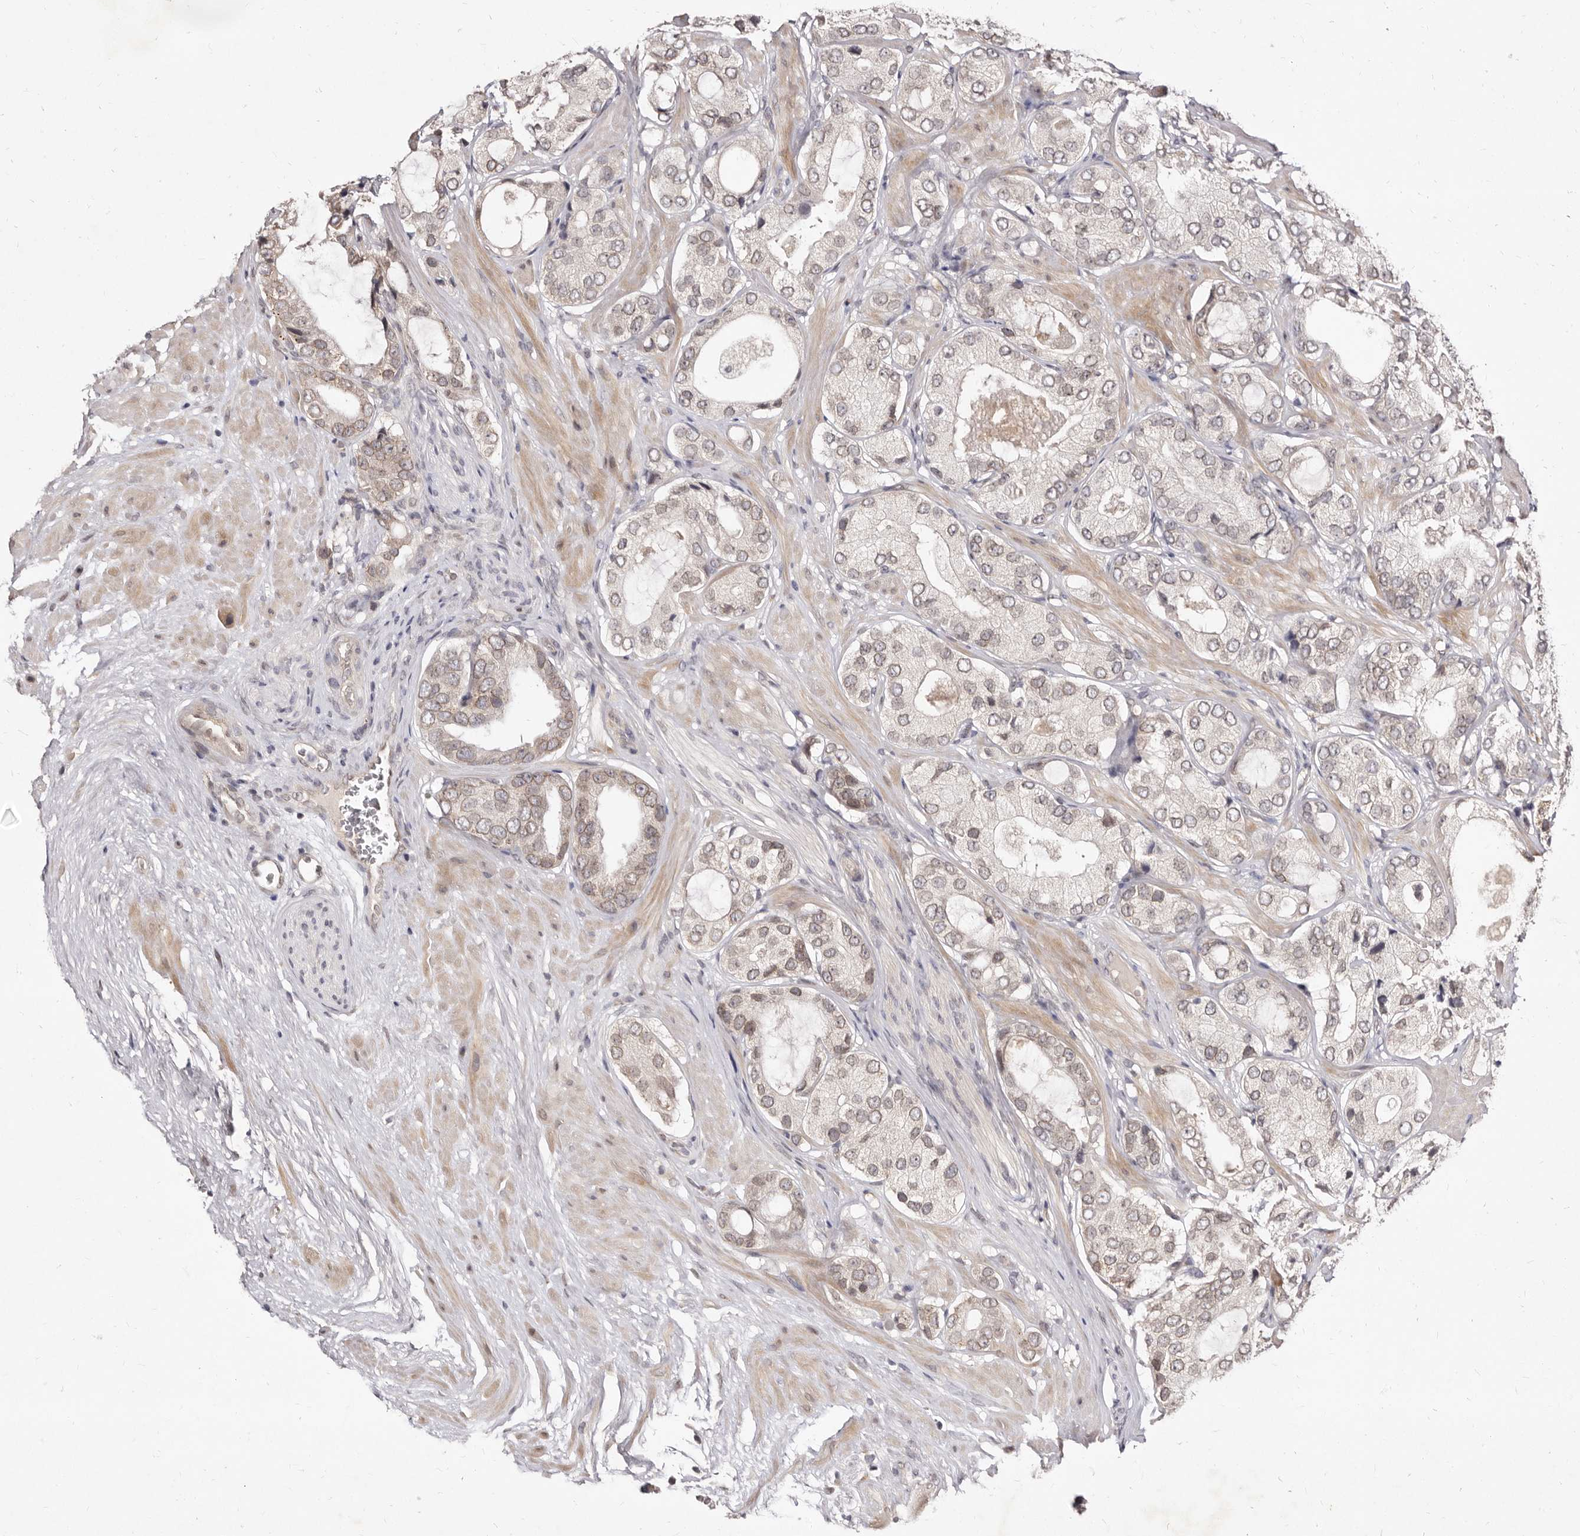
{"staining": {"intensity": "weak", "quantity": ">75%", "location": "nuclear"}, "tissue": "prostate cancer", "cell_type": "Tumor cells", "image_type": "cancer", "snomed": [{"axis": "morphology", "description": "Adenocarcinoma, High grade"}, {"axis": "topography", "description": "Prostate"}], "caption": "About >75% of tumor cells in human prostate cancer reveal weak nuclear protein staining as visualized by brown immunohistochemical staining.", "gene": "LCORL", "patient": {"sex": "male", "age": 59}}